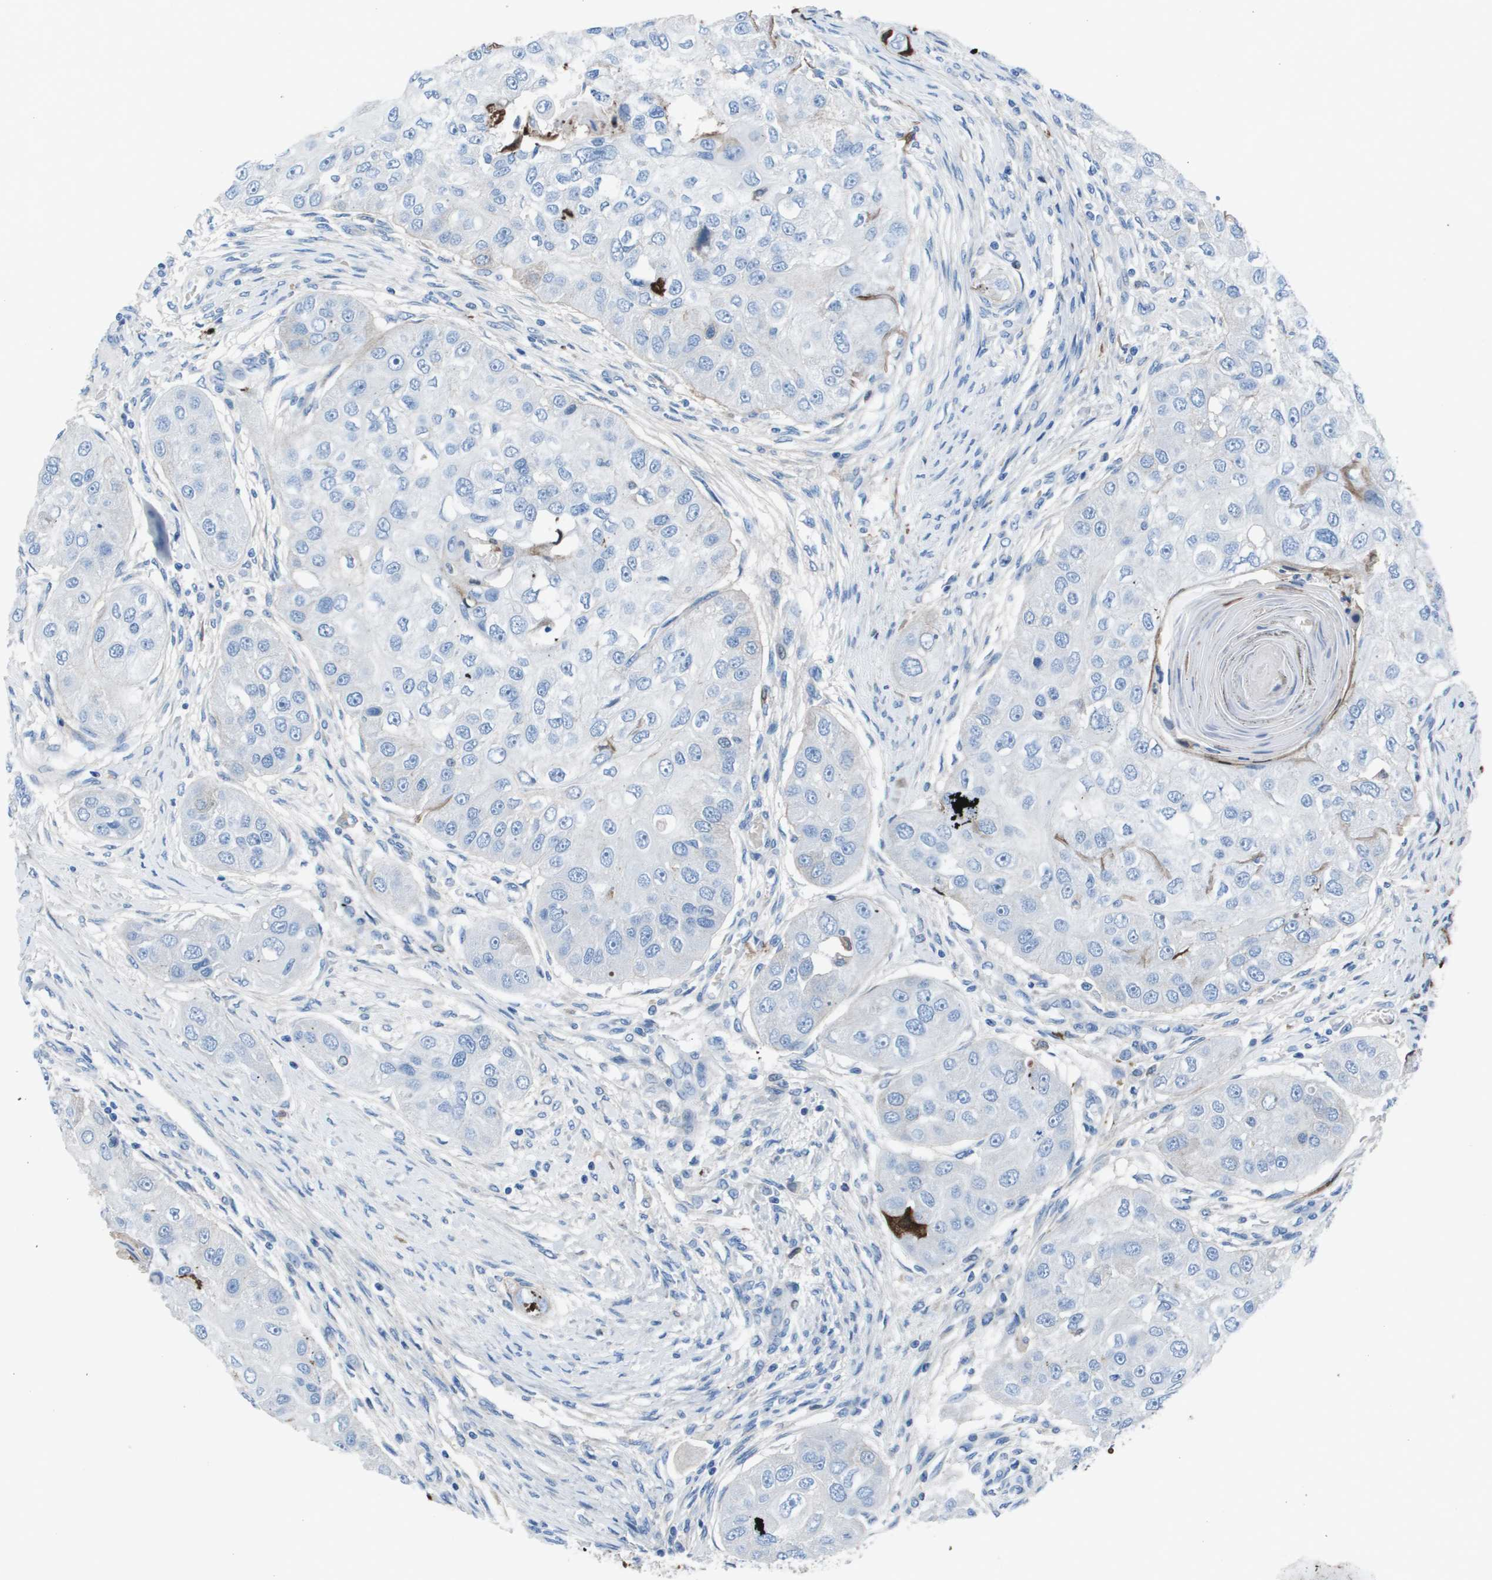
{"staining": {"intensity": "negative", "quantity": "none", "location": "none"}, "tissue": "head and neck cancer", "cell_type": "Tumor cells", "image_type": "cancer", "snomed": [{"axis": "morphology", "description": "Normal tissue, NOS"}, {"axis": "morphology", "description": "Squamous cell carcinoma, NOS"}, {"axis": "topography", "description": "Skeletal muscle"}, {"axis": "topography", "description": "Head-Neck"}], "caption": "Immunohistochemistry (IHC) of human head and neck squamous cell carcinoma displays no staining in tumor cells.", "gene": "VTN", "patient": {"sex": "male", "age": 51}}